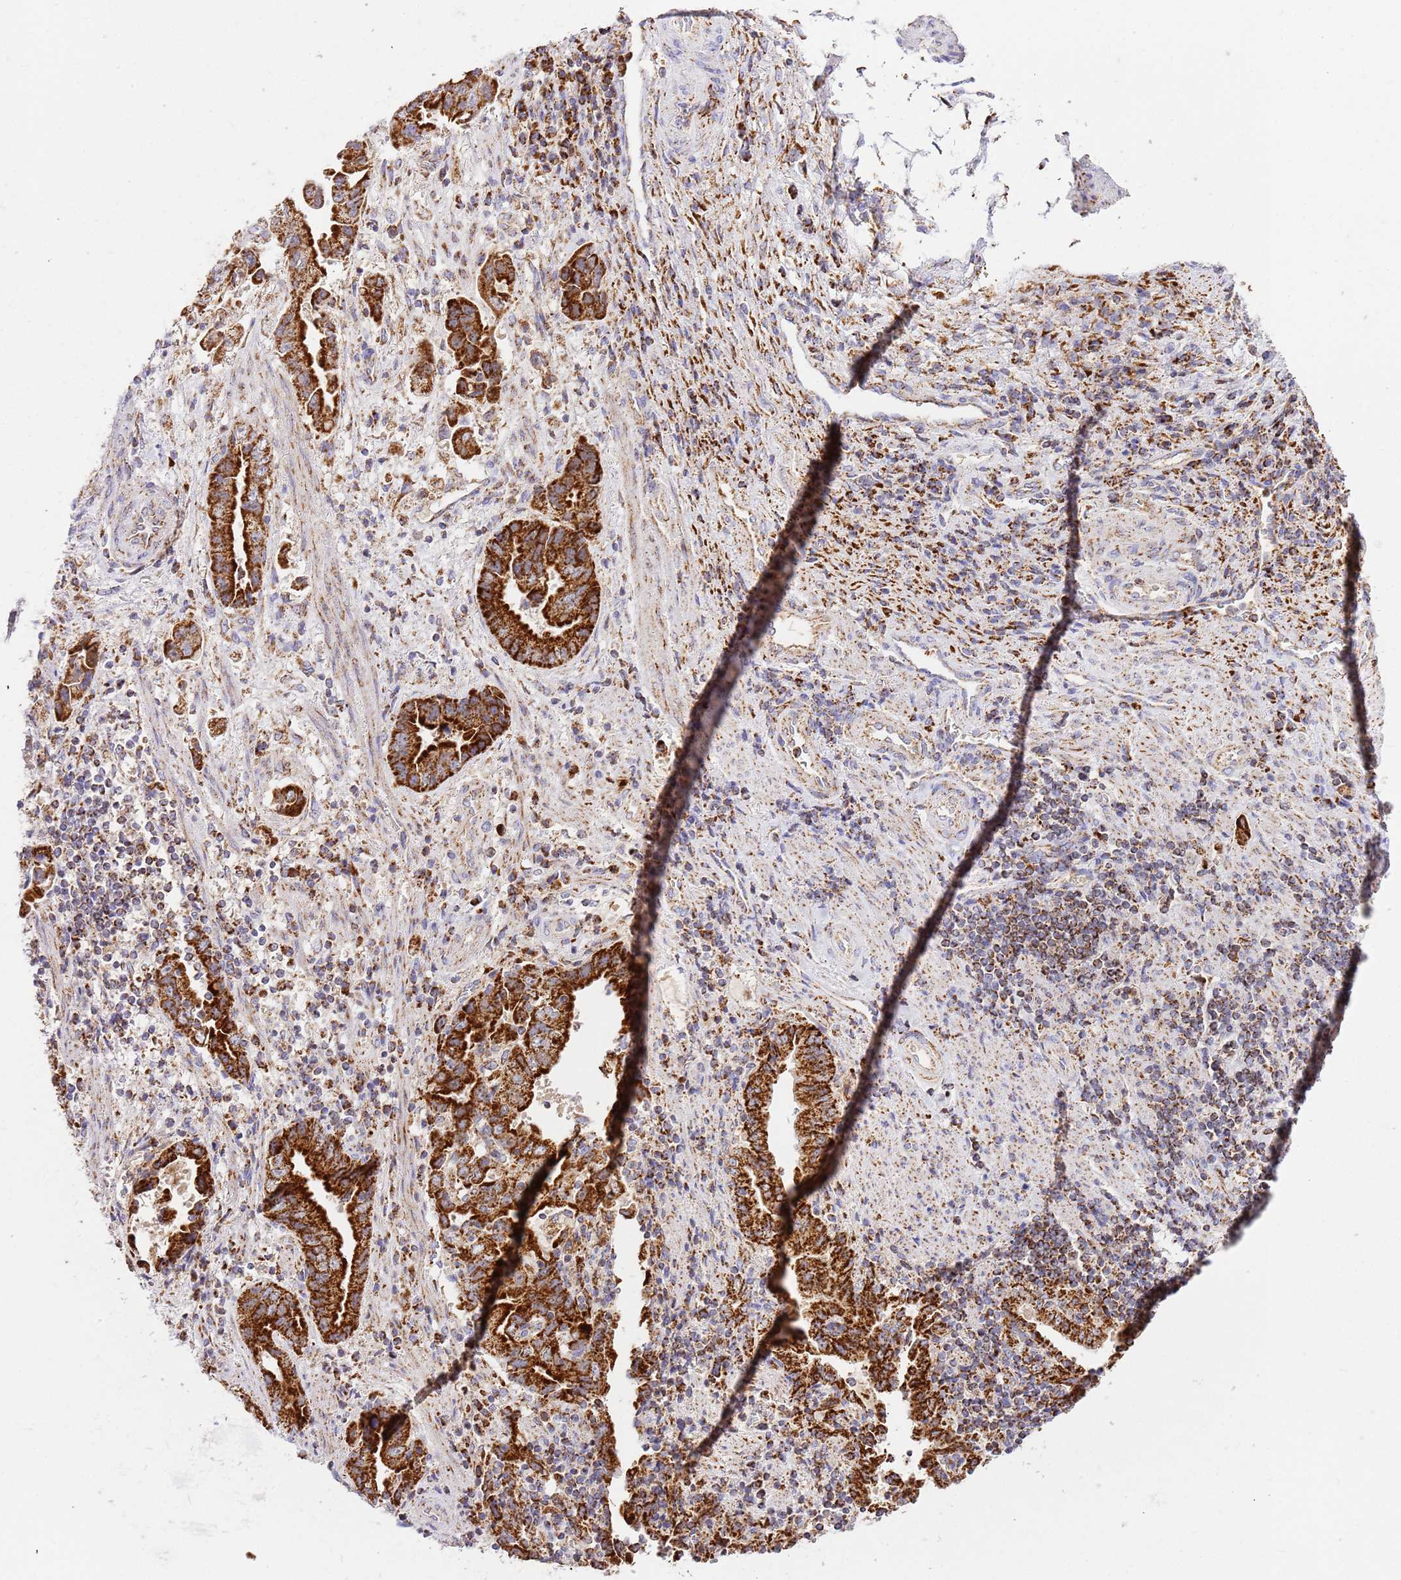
{"staining": {"intensity": "strong", "quantity": ">75%", "location": "cytoplasmic/membranous"}, "tissue": "stomach cancer", "cell_type": "Tumor cells", "image_type": "cancer", "snomed": [{"axis": "morphology", "description": "Adenocarcinoma, NOS"}, {"axis": "topography", "description": "Stomach"}], "caption": "This is an image of immunohistochemistry staining of stomach adenocarcinoma, which shows strong positivity in the cytoplasmic/membranous of tumor cells.", "gene": "ZBTB39", "patient": {"sex": "male", "age": 62}}